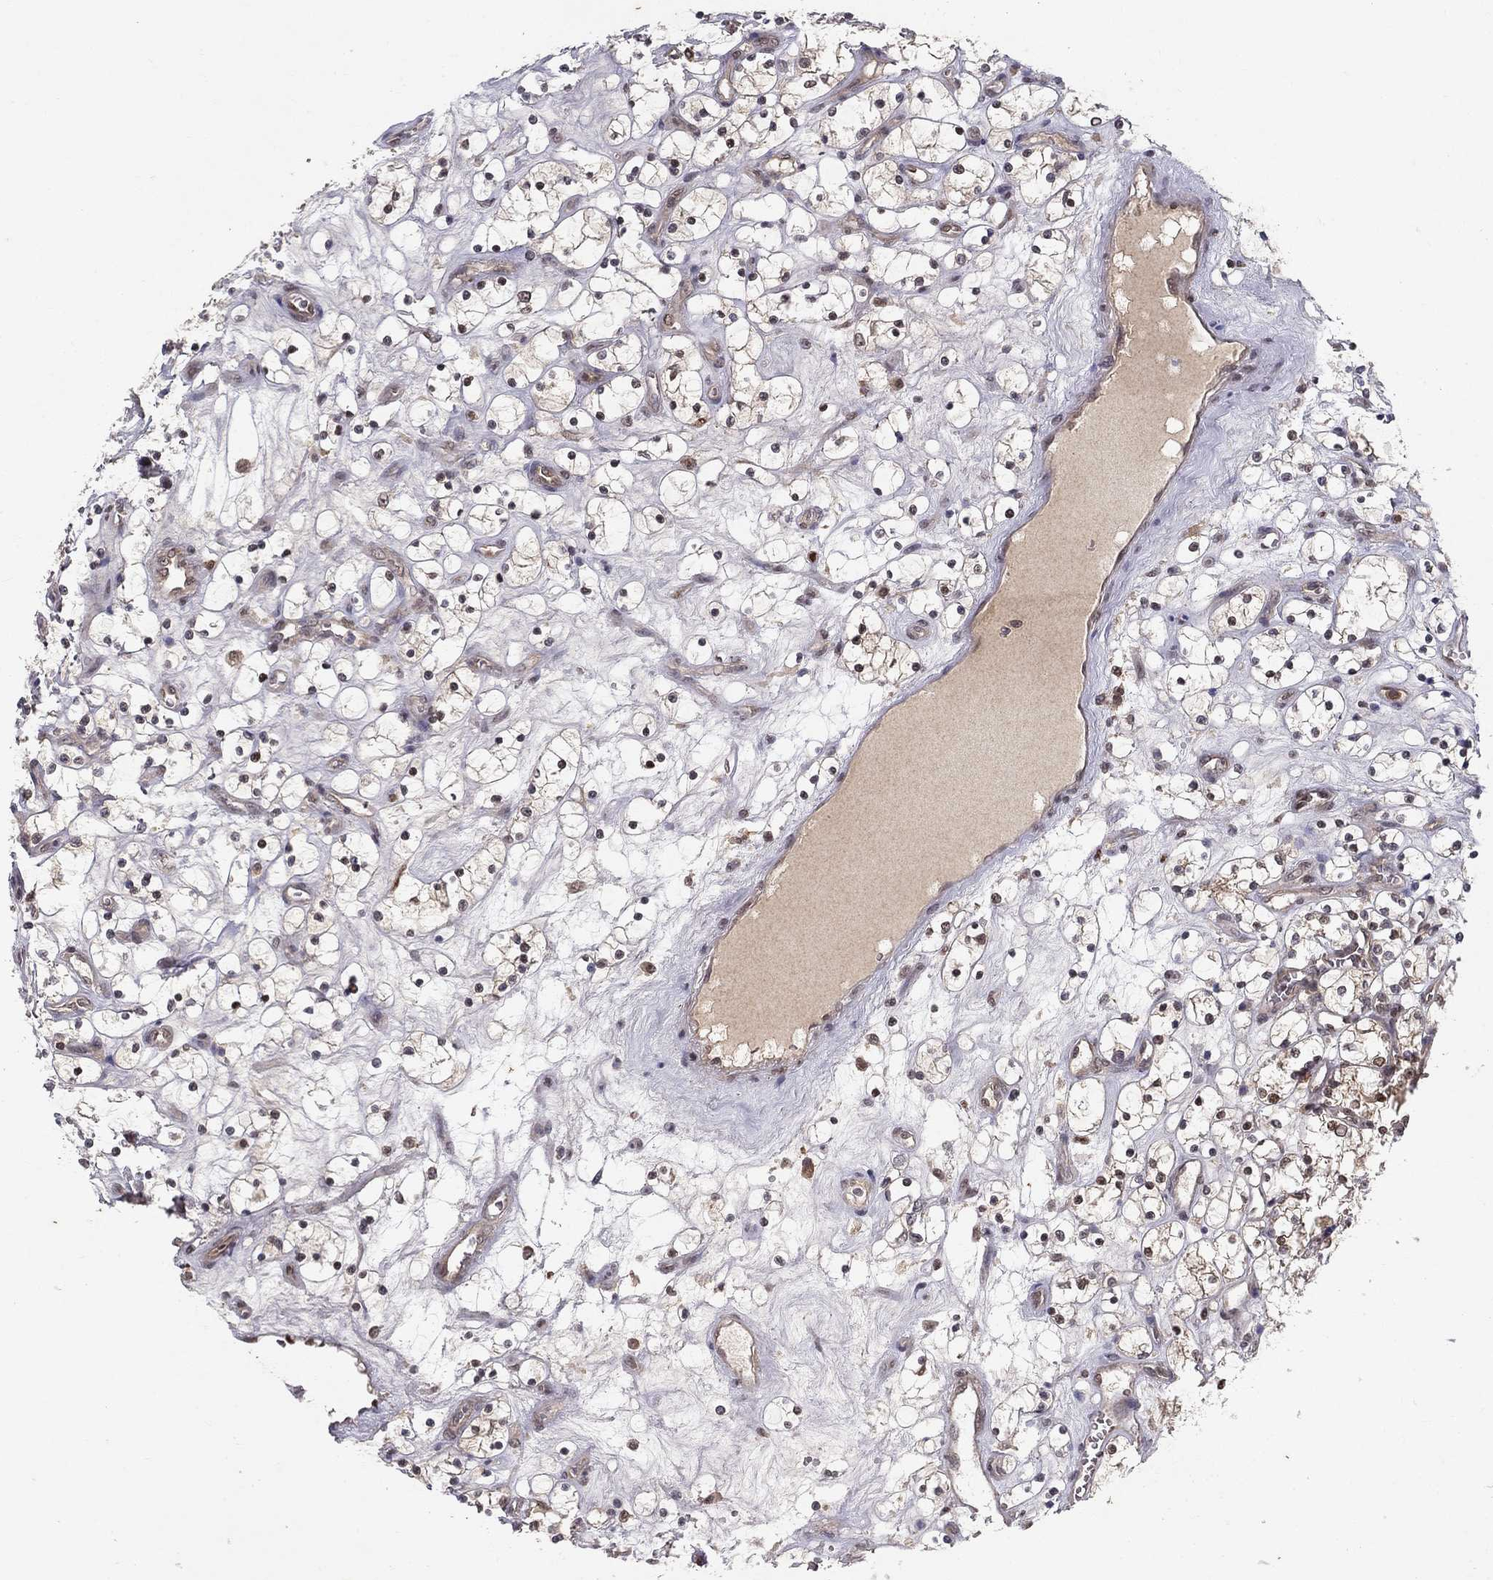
{"staining": {"intensity": "moderate", "quantity": "<25%", "location": "cytoplasmic/membranous"}, "tissue": "renal cancer", "cell_type": "Tumor cells", "image_type": "cancer", "snomed": [{"axis": "morphology", "description": "Adenocarcinoma, NOS"}, {"axis": "topography", "description": "Kidney"}], "caption": "Tumor cells exhibit moderate cytoplasmic/membranous positivity in about <25% of cells in renal cancer (adenocarcinoma).", "gene": "CRTC1", "patient": {"sex": "female", "age": 69}}